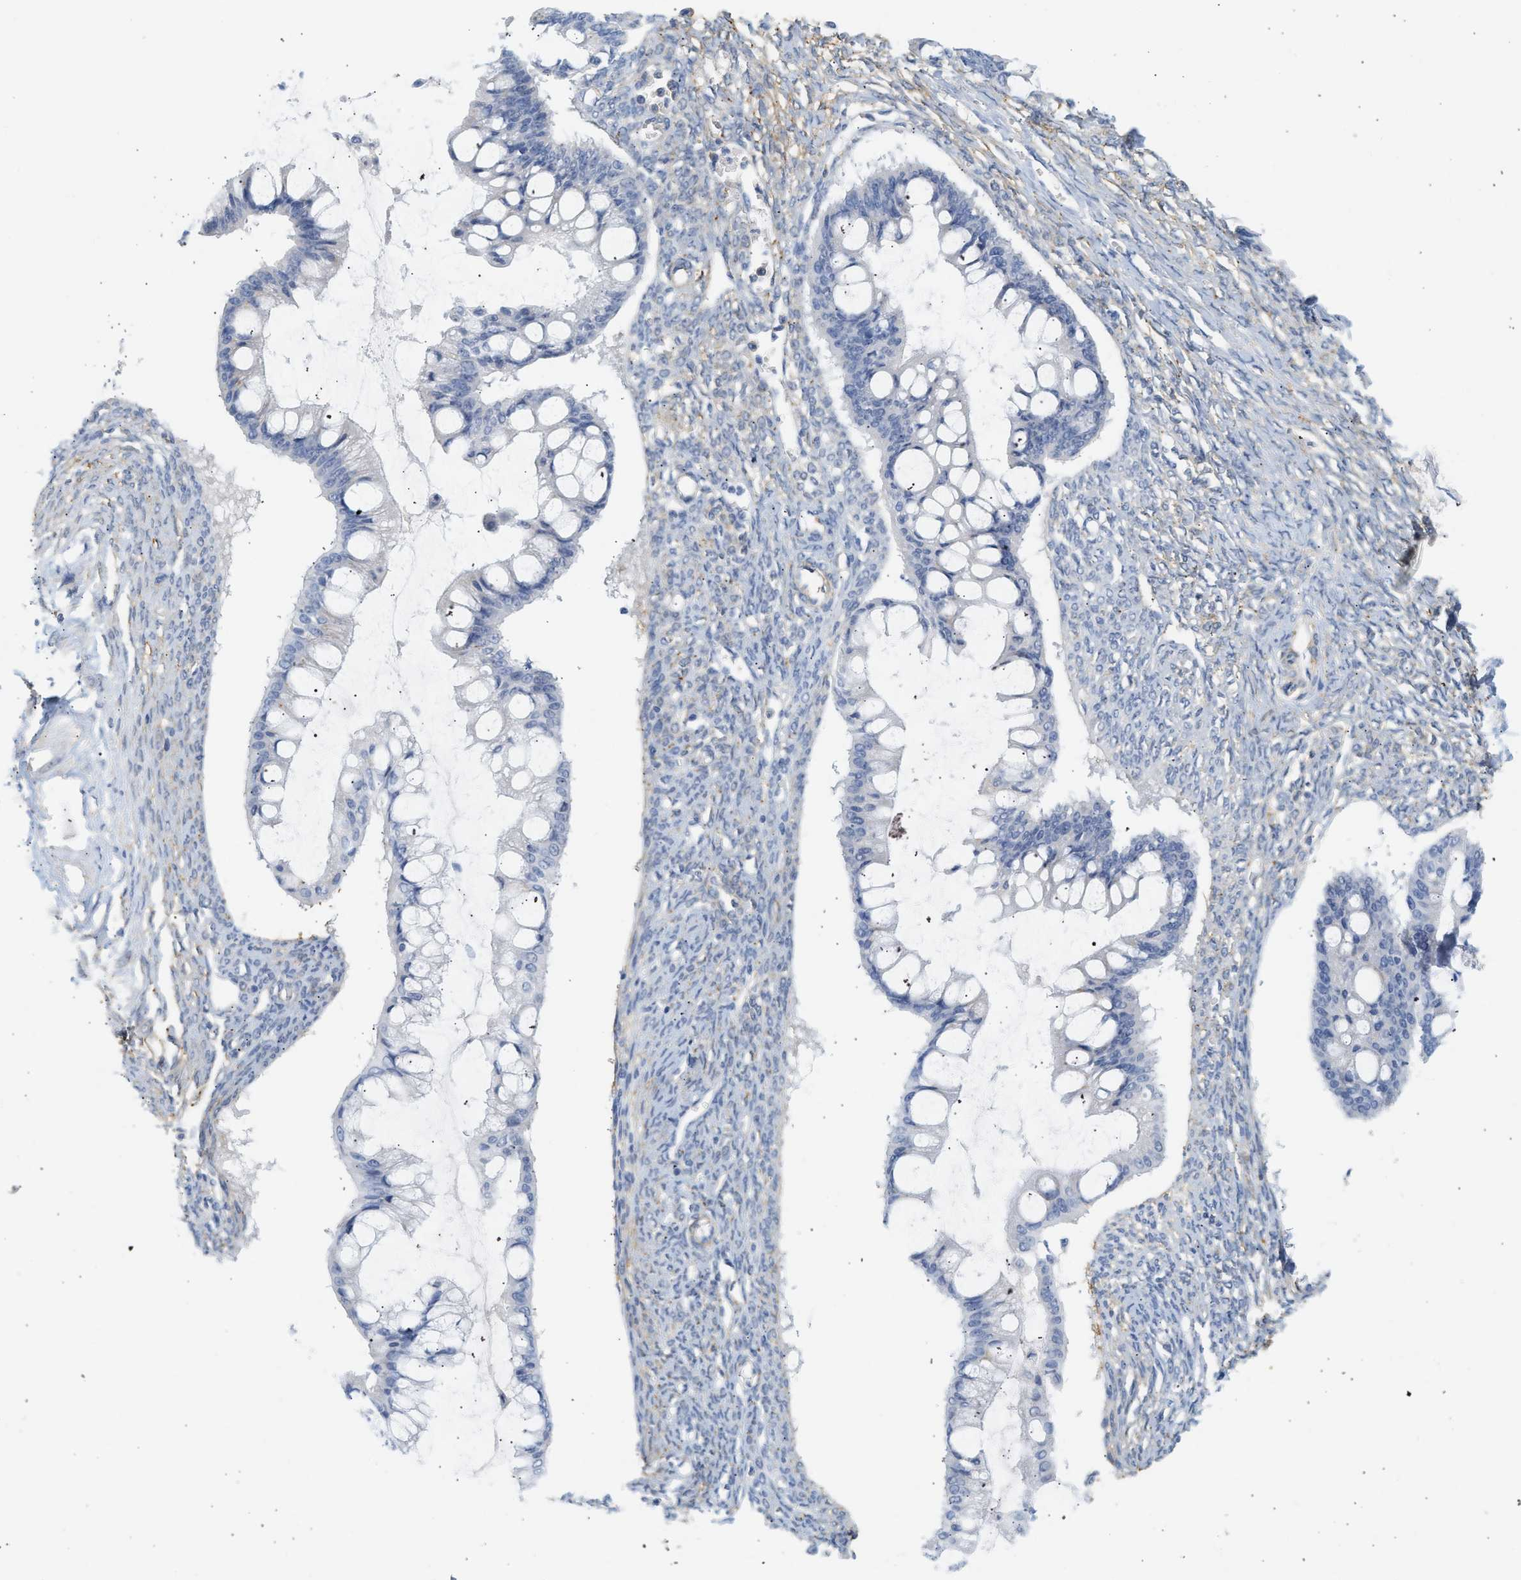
{"staining": {"intensity": "negative", "quantity": "none", "location": "none"}, "tissue": "ovarian cancer", "cell_type": "Tumor cells", "image_type": "cancer", "snomed": [{"axis": "morphology", "description": "Cystadenocarcinoma, mucinous, NOS"}, {"axis": "topography", "description": "Ovary"}], "caption": "Tumor cells show no significant staining in ovarian cancer.", "gene": "BVES", "patient": {"sex": "female", "age": 73}}